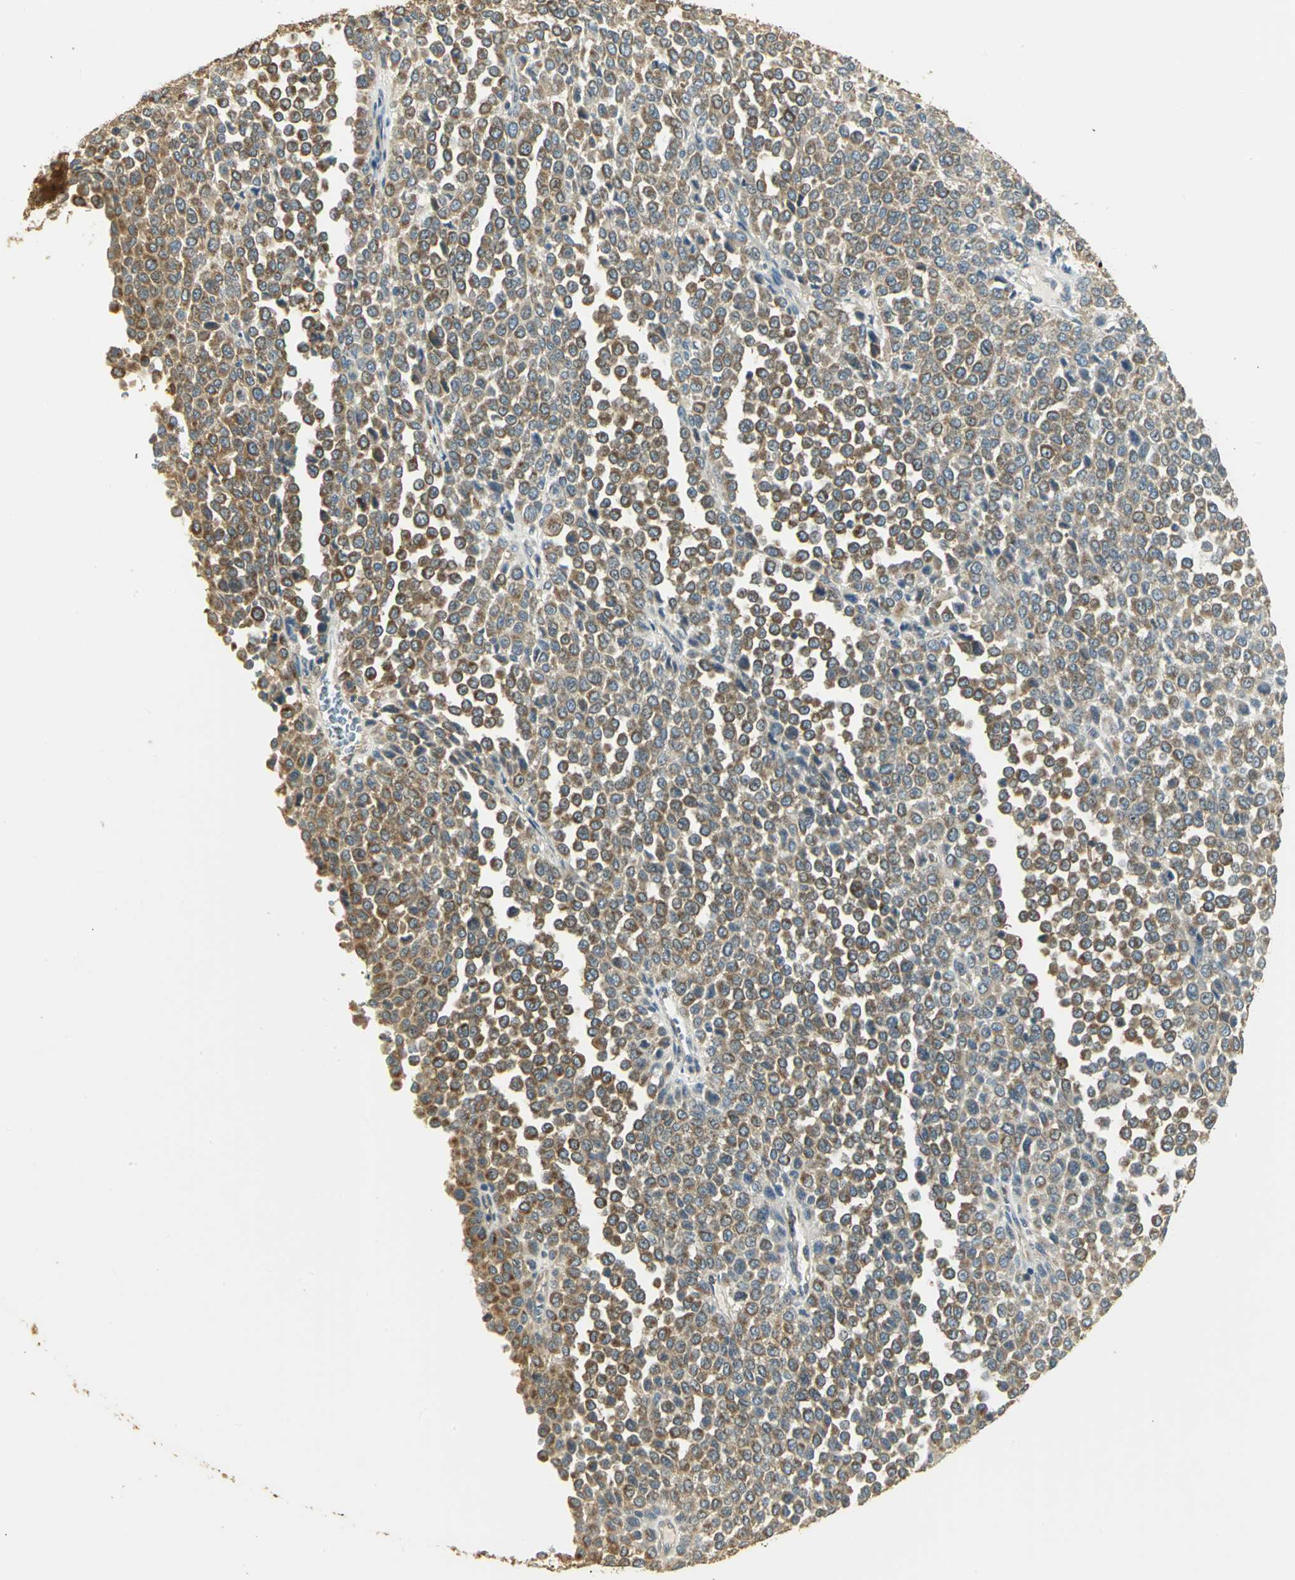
{"staining": {"intensity": "moderate", "quantity": ">75%", "location": "cytoplasmic/membranous"}, "tissue": "melanoma", "cell_type": "Tumor cells", "image_type": "cancer", "snomed": [{"axis": "morphology", "description": "Malignant melanoma, Metastatic site"}, {"axis": "topography", "description": "Pancreas"}], "caption": "Melanoma stained with a brown dye shows moderate cytoplasmic/membranous positive expression in approximately >75% of tumor cells.", "gene": "RARS1", "patient": {"sex": "female", "age": 30}}